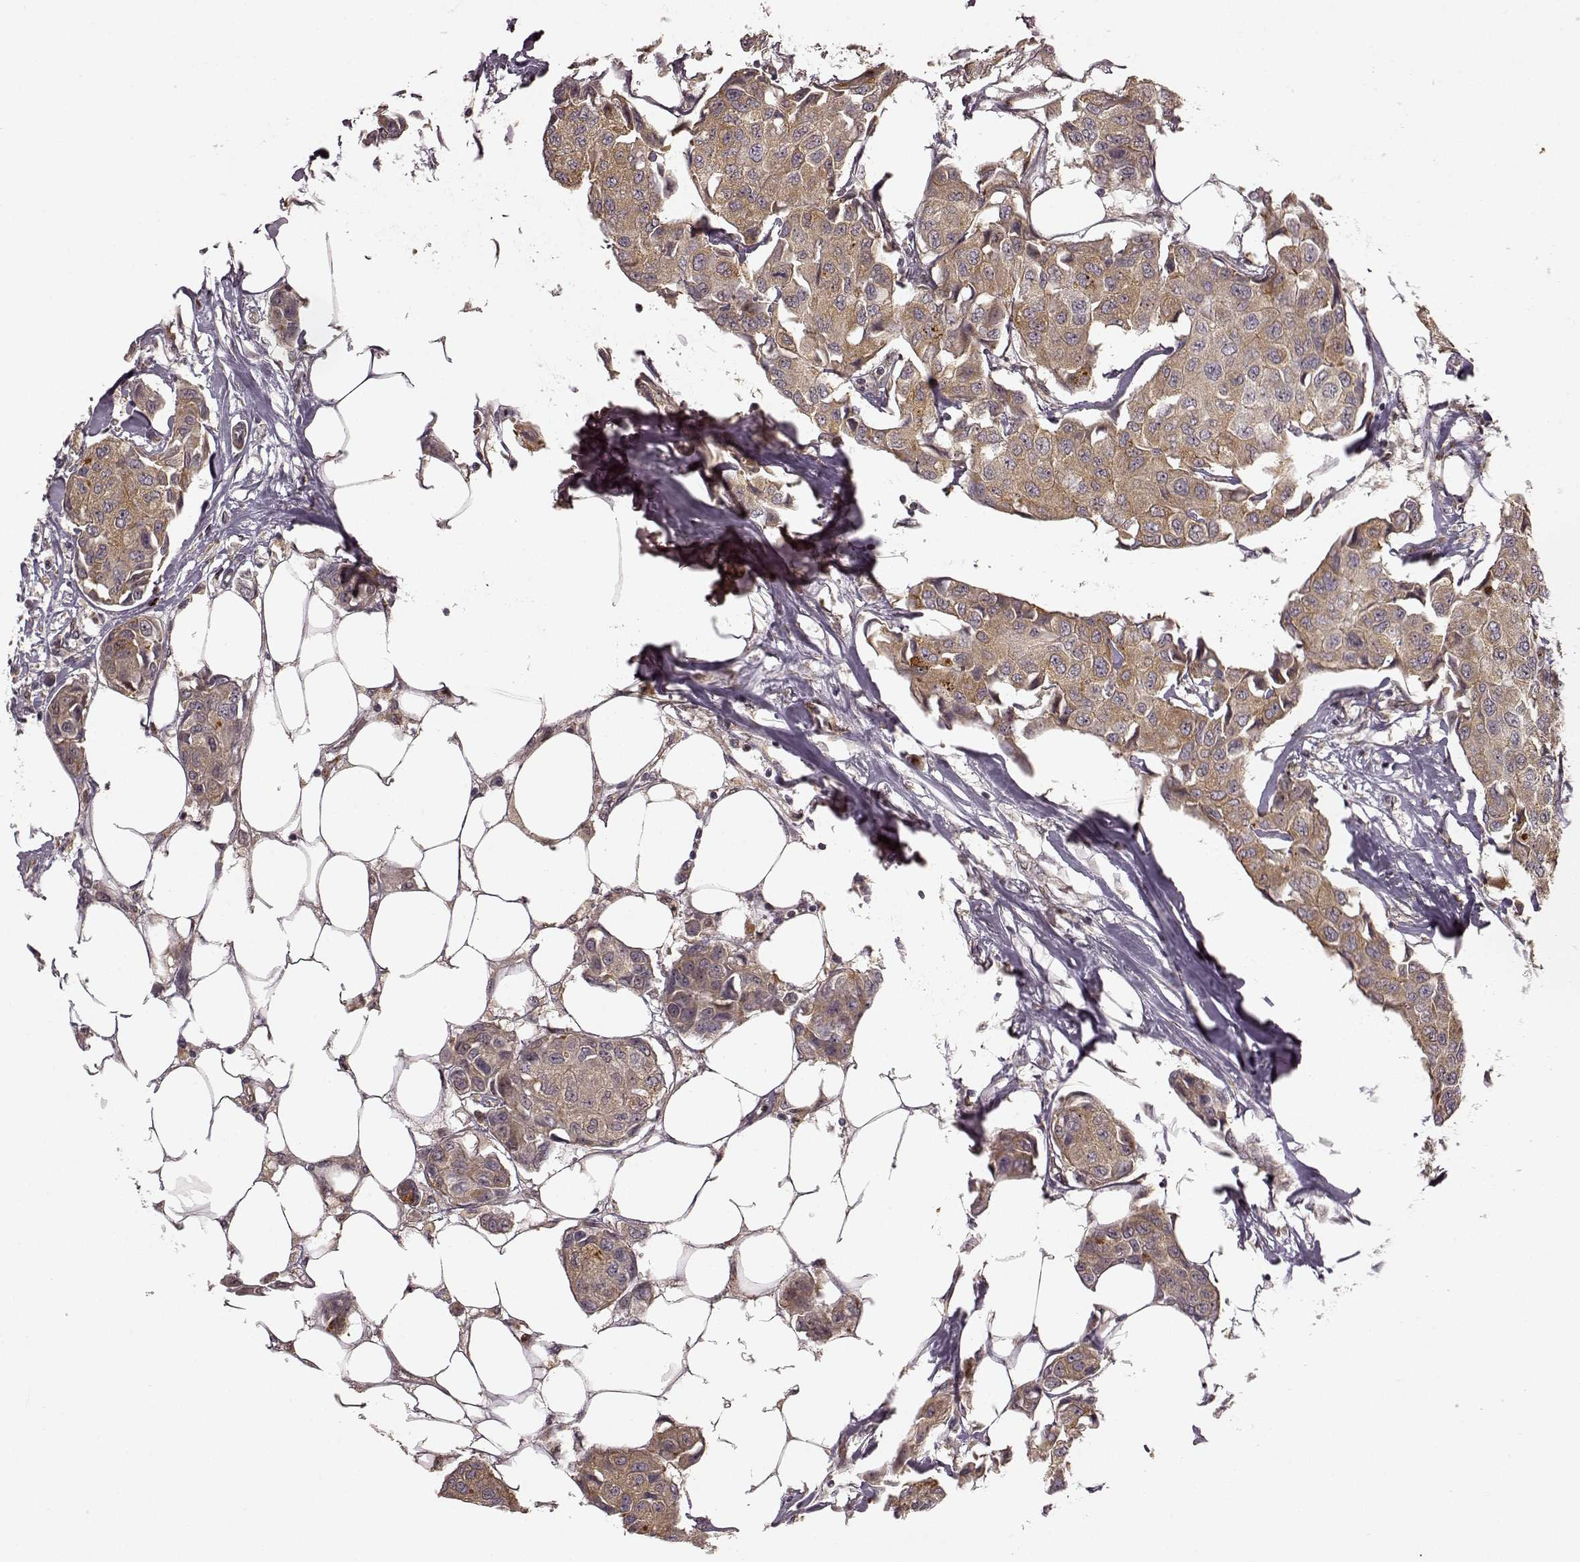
{"staining": {"intensity": "weak", "quantity": ">75%", "location": "cytoplasmic/membranous"}, "tissue": "breast cancer", "cell_type": "Tumor cells", "image_type": "cancer", "snomed": [{"axis": "morphology", "description": "Duct carcinoma"}, {"axis": "topography", "description": "Breast"}, {"axis": "topography", "description": "Lymph node"}], "caption": "A histopathology image showing weak cytoplasmic/membranous staining in about >75% of tumor cells in breast invasive ductal carcinoma, as visualized by brown immunohistochemical staining.", "gene": "SLC12A9", "patient": {"sex": "female", "age": 80}}